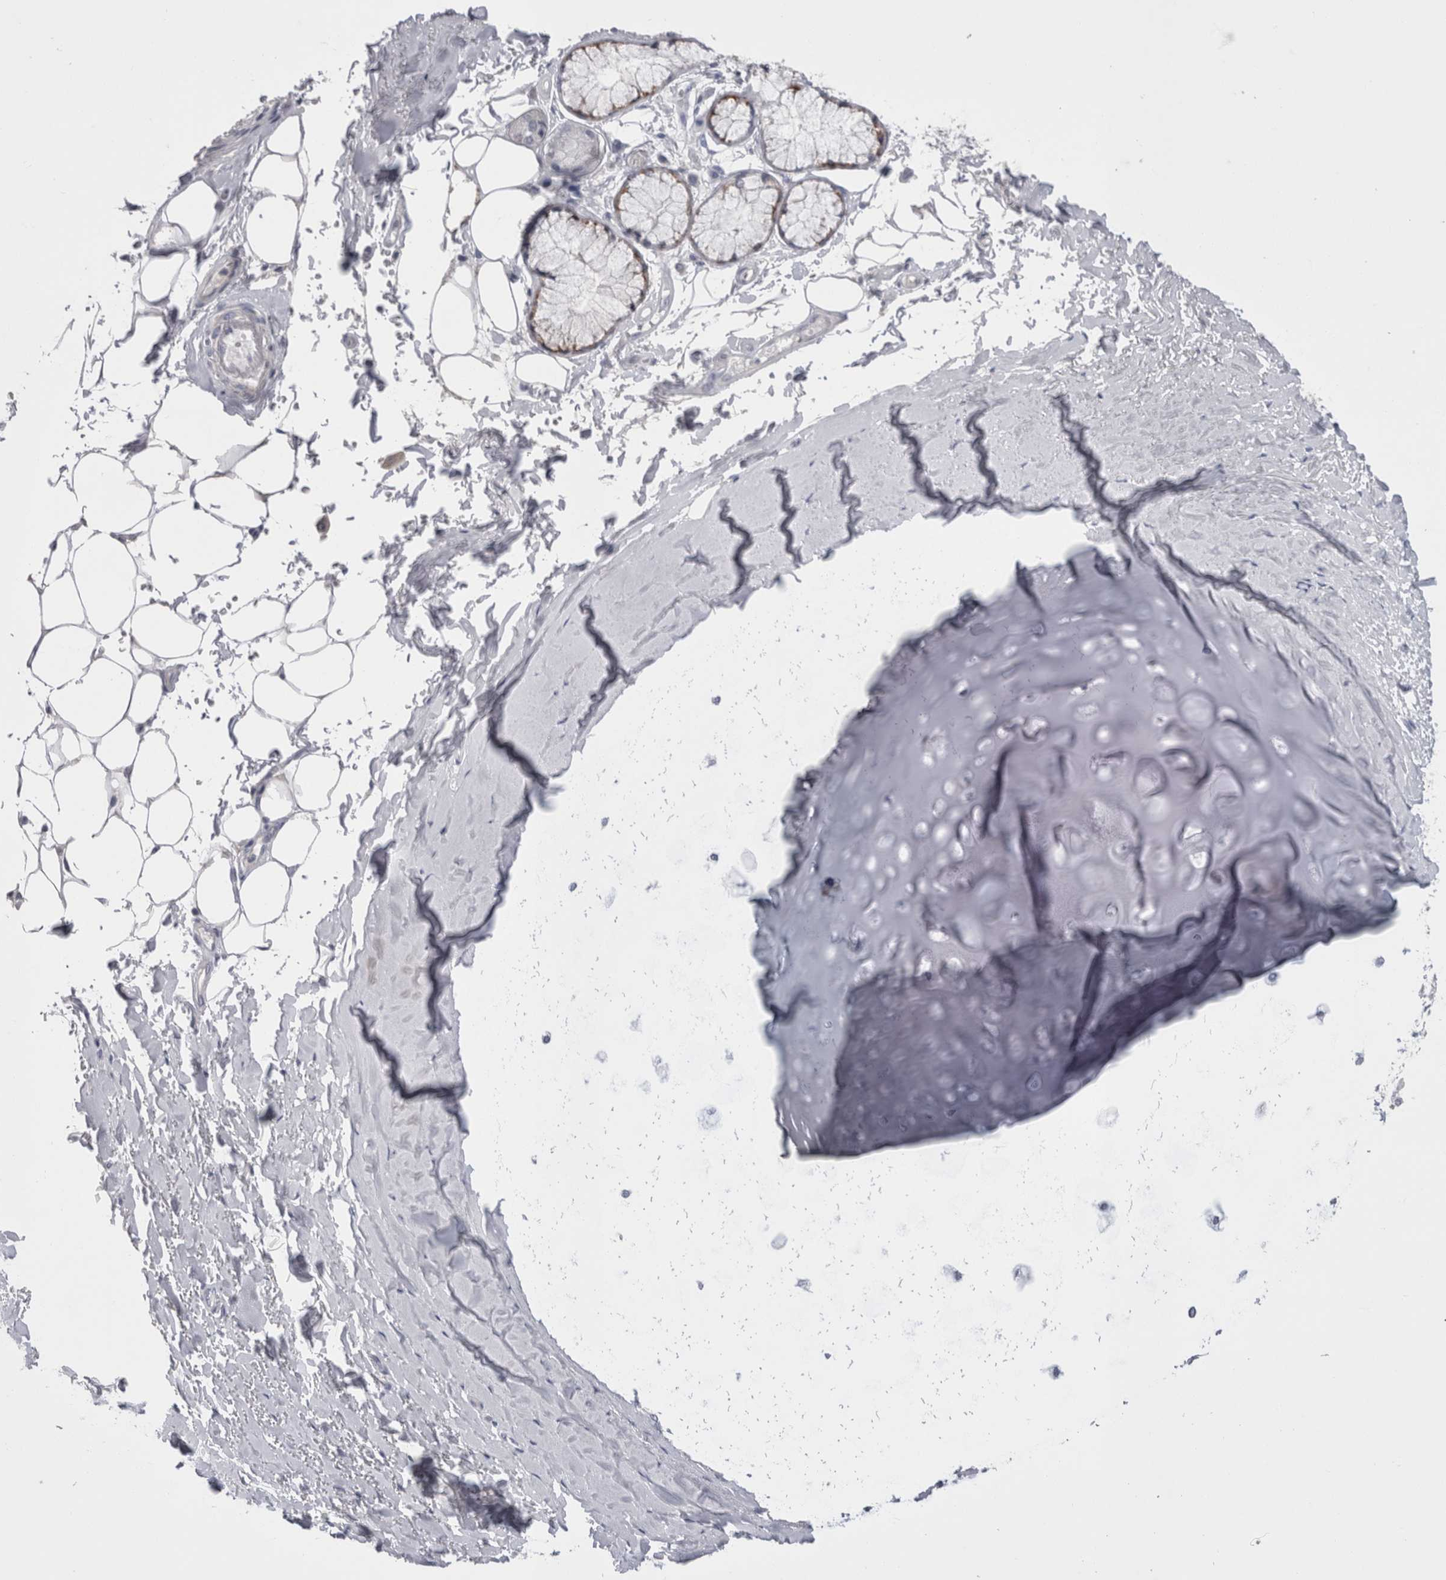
{"staining": {"intensity": "negative", "quantity": "none", "location": "none"}, "tissue": "adipose tissue", "cell_type": "Adipocytes", "image_type": "normal", "snomed": [{"axis": "morphology", "description": "Normal tissue, NOS"}, {"axis": "topography", "description": "Bronchus"}], "caption": "Immunohistochemical staining of unremarkable adipose tissue displays no significant positivity in adipocytes.", "gene": "PWP2", "patient": {"sex": "male", "age": 66}}